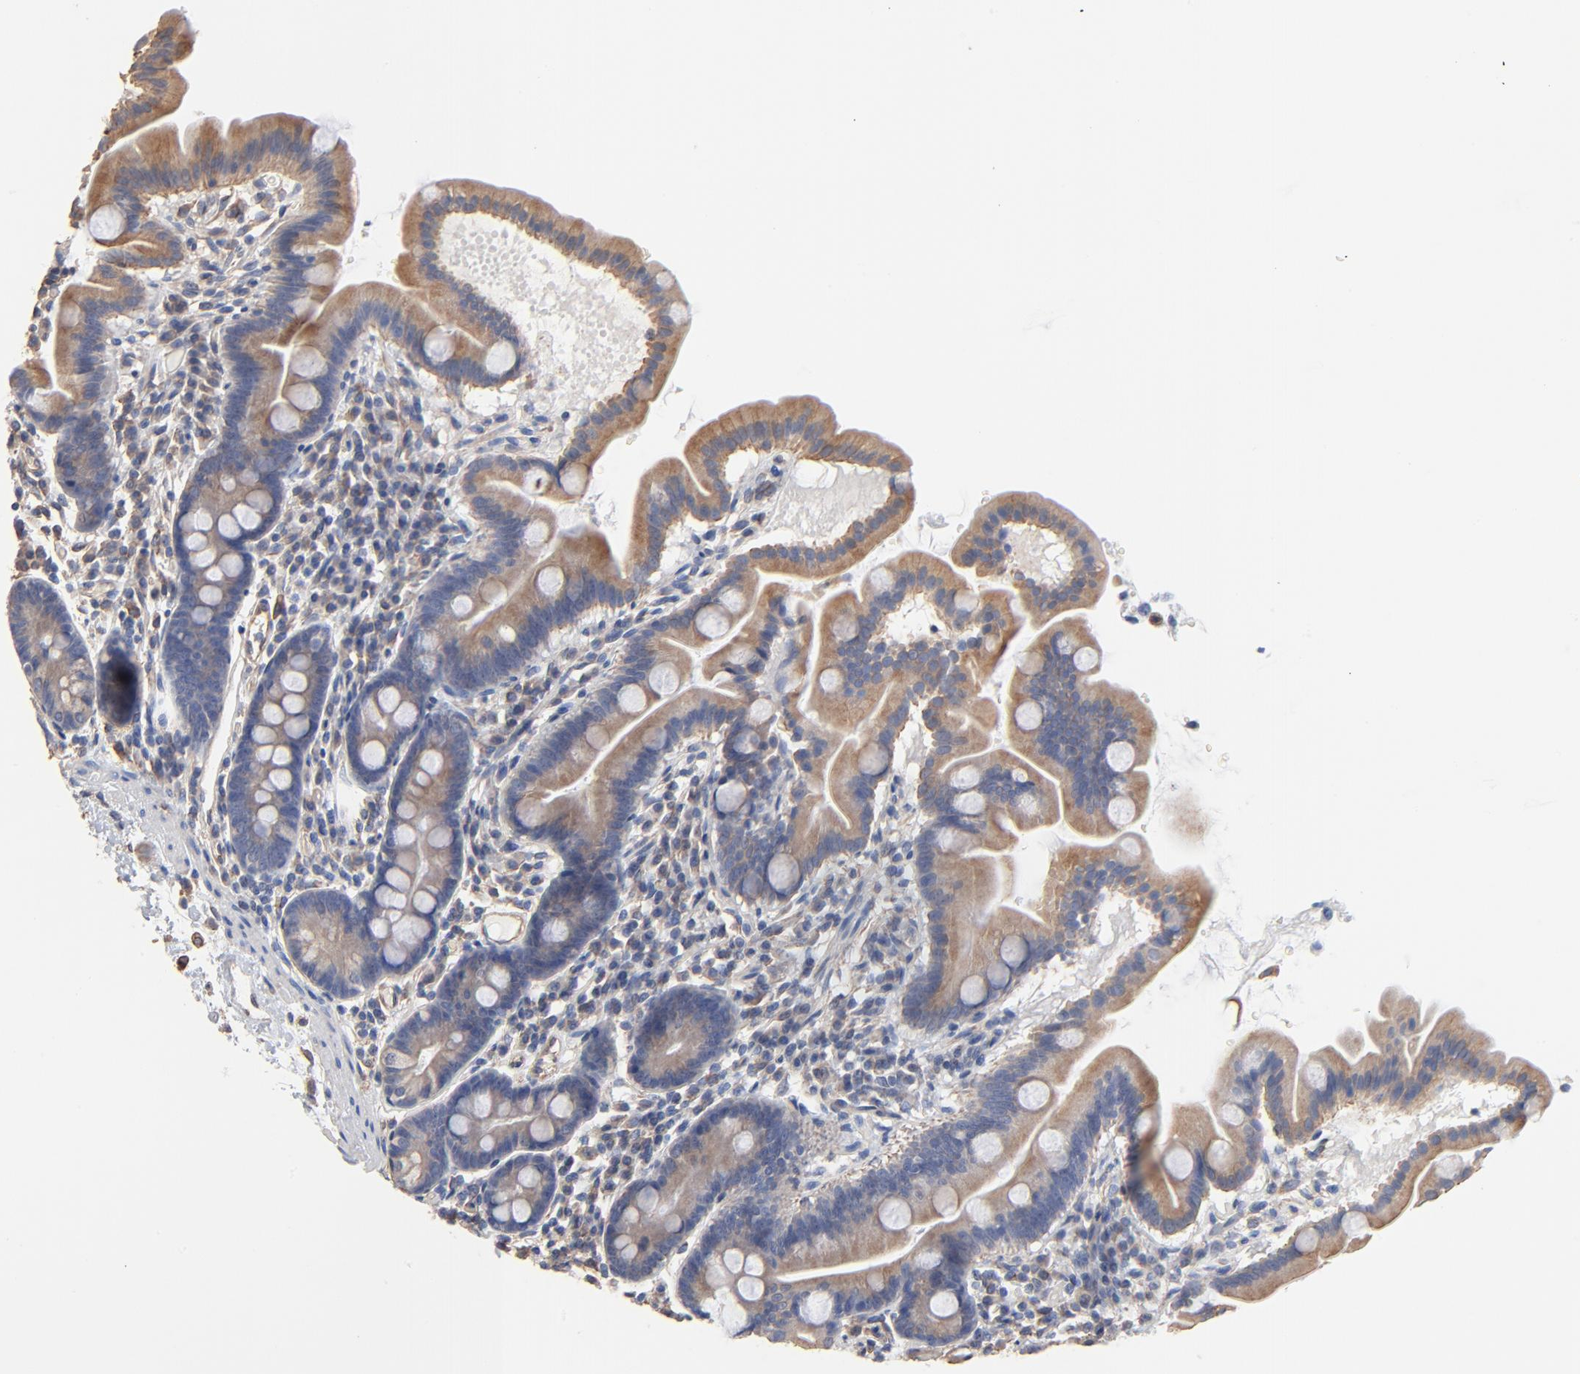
{"staining": {"intensity": "weak", "quantity": ">75%", "location": "cytoplasmic/membranous"}, "tissue": "duodenum", "cell_type": "Glandular cells", "image_type": "normal", "snomed": [{"axis": "morphology", "description": "Normal tissue, NOS"}, {"axis": "topography", "description": "Duodenum"}], "caption": "Human duodenum stained with a brown dye displays weak cytoplasmic/membranous positive positivity in approximately >75% of glandular cells.", "gene": "ABCD4", "patient": {"sex": "male", "age": 50}}